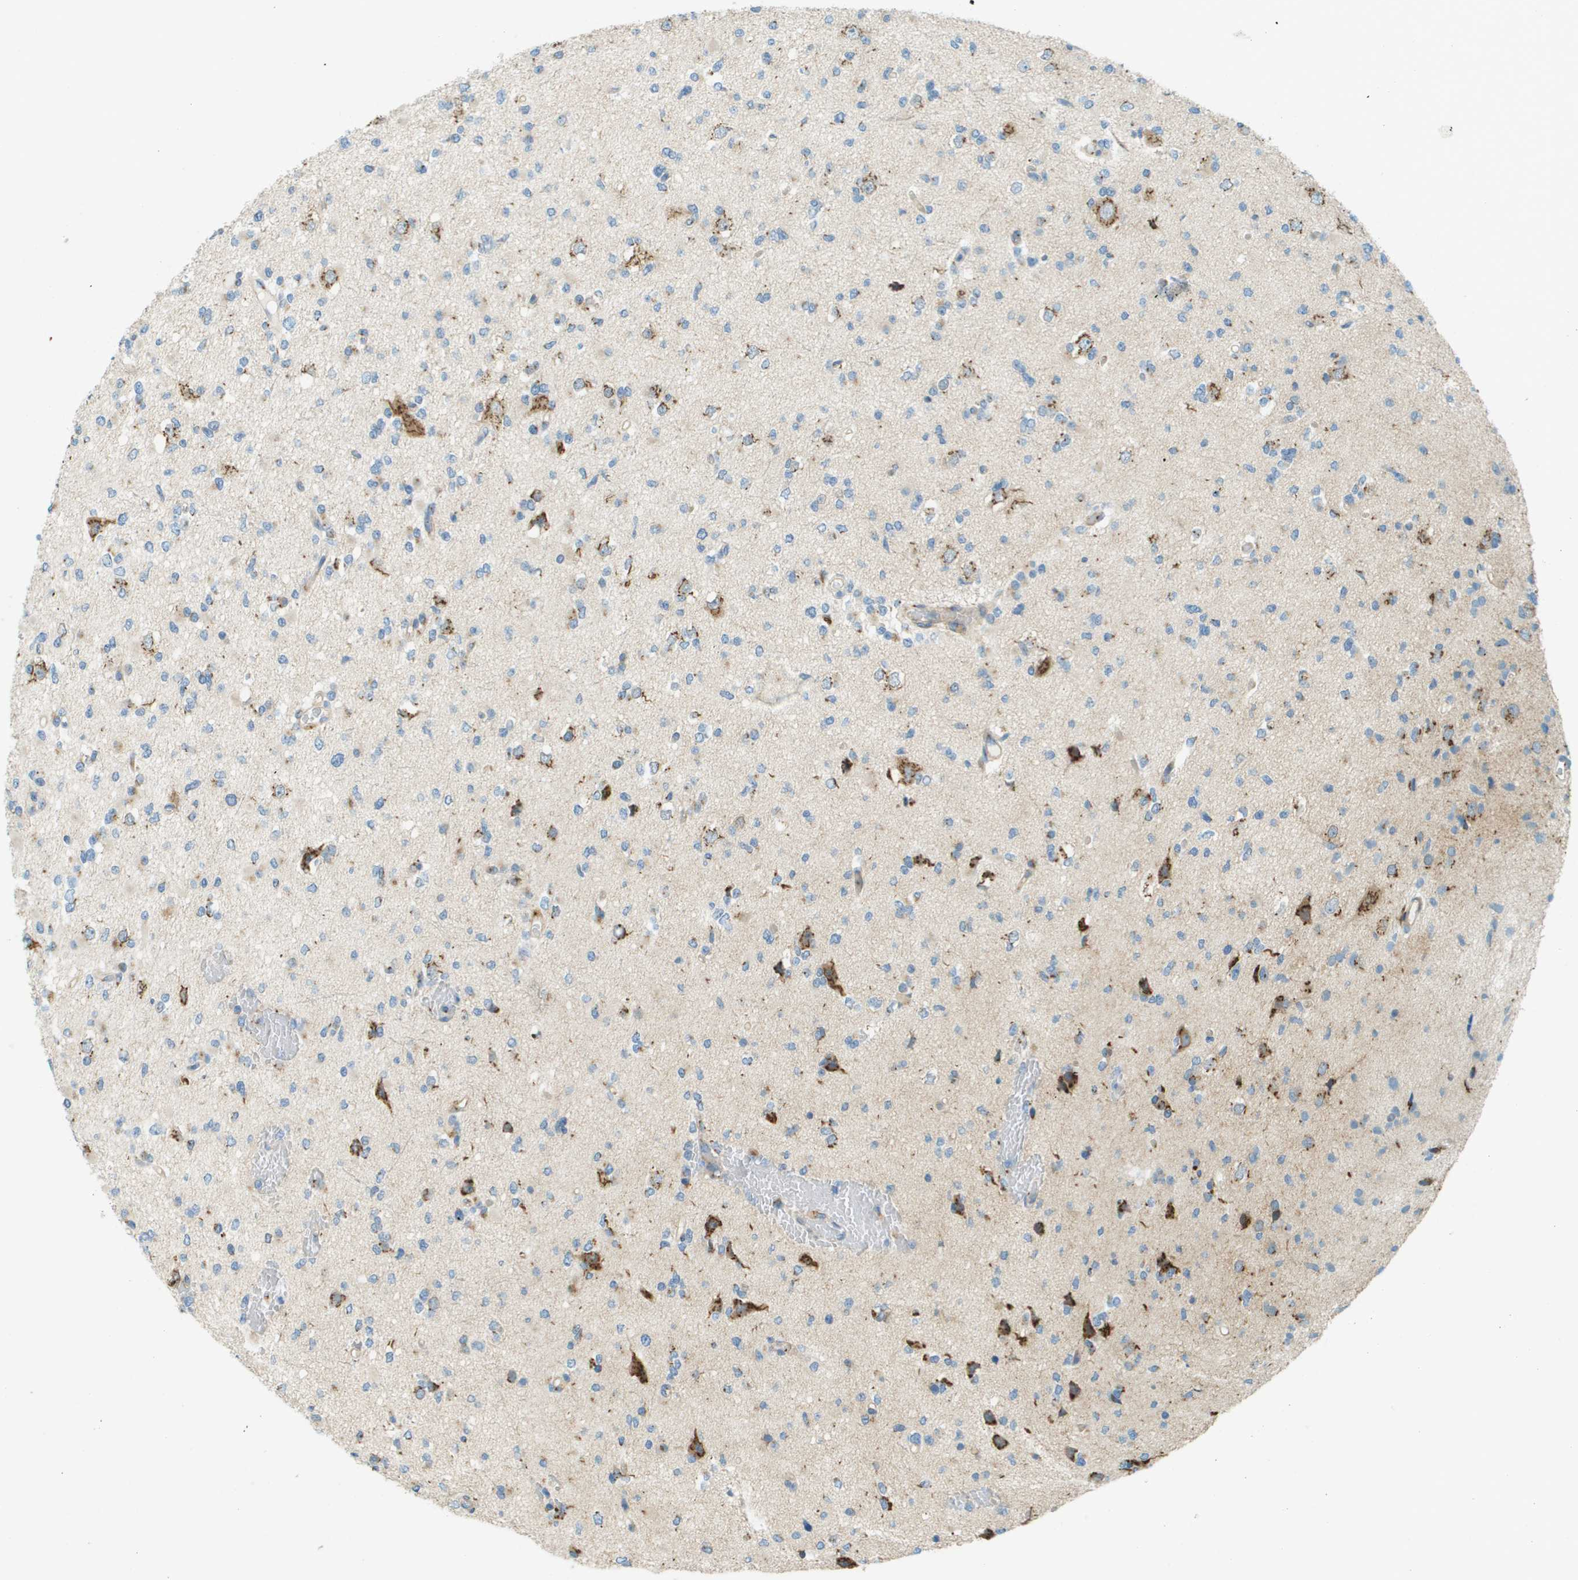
{"staining": {"intensity": "weak", "quantity": "<25%", "location": "cytoplasmic/membranous"}, "tissue": "glioma", "cell_type": "Tumor cells", "image_type": "cancer", "snomed": [{"axis": "morphology", "description": "Glioma, malignant, Low grade"}, {"axis": "topography", "description": "Brain"}], "caption": "This histopathology image is of glioma stained with immunohistochemistry (IHC) to label a protein in brown with the nuclei are counter-stained blue. There is no positivity in tumor cells.", "gene": "ACBD3", "patient": {"sex": "female", "age": 22}}